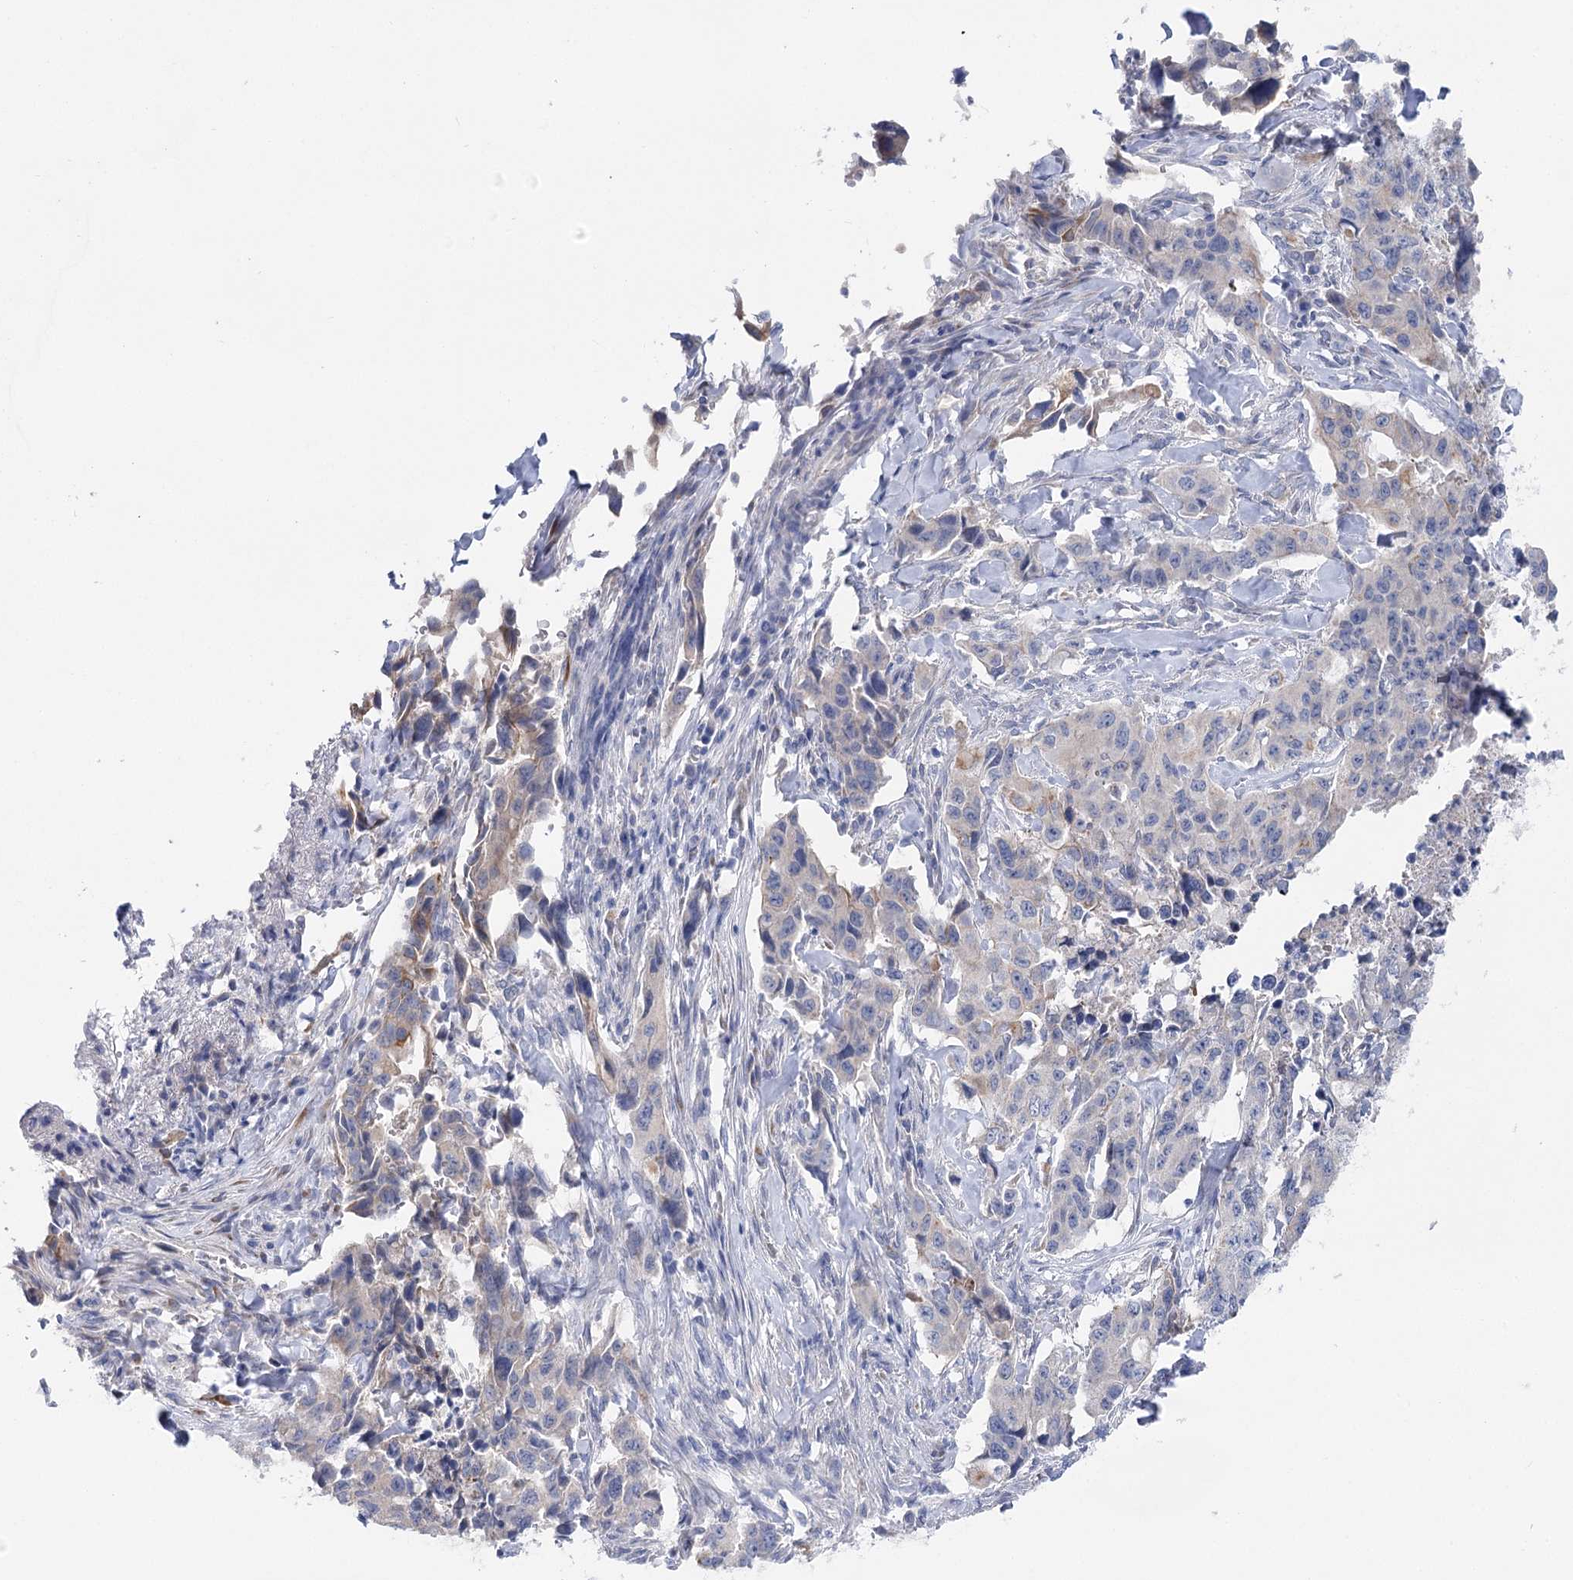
{"staining": {"intensity": "negative", "quantity": "none", "location": "none"}, "tissue": "lung cancer", "cell_type": "Tumor cells", "image_type": "cancer", "snomed": [{"axis": "morphology", "description": "Adenocarcinoma, NOS"}, {"axis": "topography", "description": "Lung"}], "caption": "This is an IHC histopathology image of adenocarcinoma (lung). There is no staining in tumor cells.", "gene": "LRRC14B", "patient": {"sex": "female", "age": 51}}